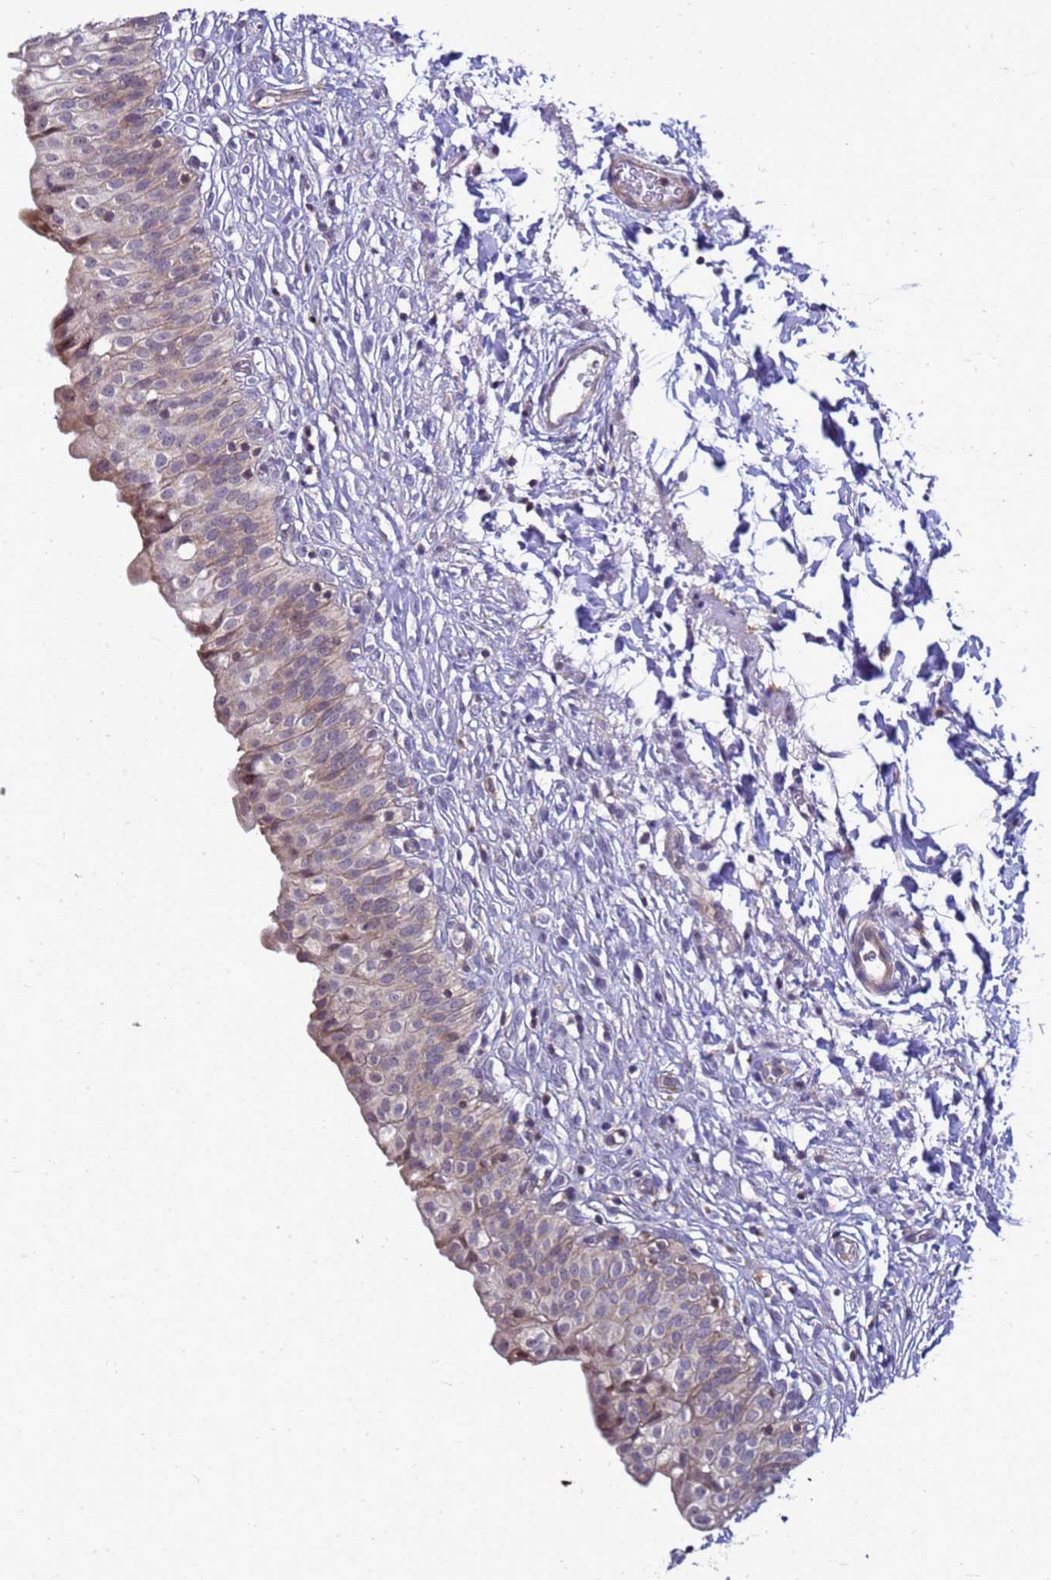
{"staining": {"intensity": "strong", "quantity": "<25%", "location": "cytoplasmic/membranous"}, "tissue": "urinary bladder", "cell_type": "Urothelial cells", "image_type": "normal", "snomed": [{"axis": "morphology", "description": "Normal tissue, NOS"}, {"axis": "topography", "description": "Urinary bladder"}], "caption": "Brown immunohistochemical staining in normal urinary bladder displays strong cytoplasmic/membranous positivity in about <25% of urothelial cells.", "gene": "C12orf43", "patient": {"sex": "male", "age": 55}}